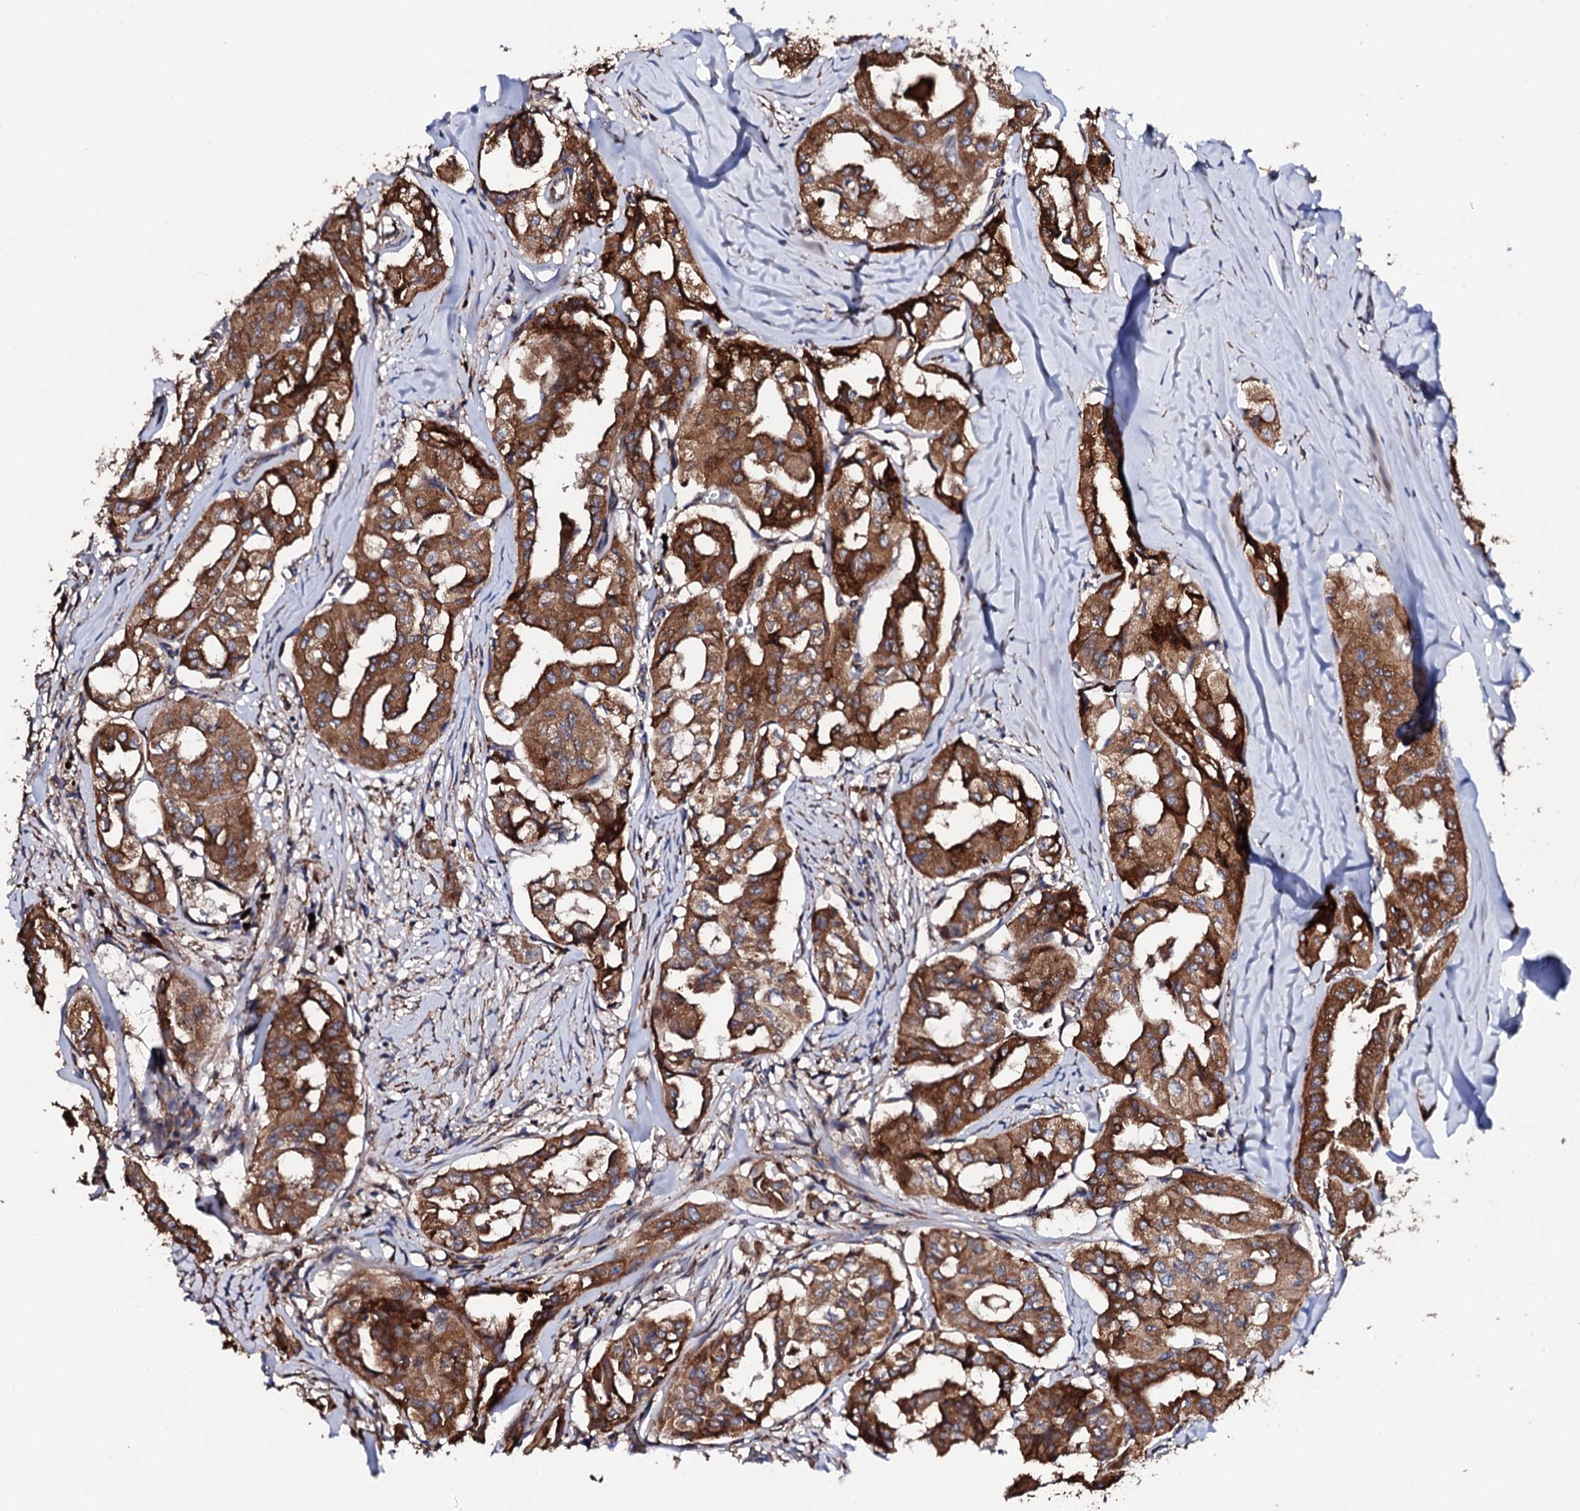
{"staining": {"intensity": "strong", "quantity": ">75%", "location": "cytoplasmic/membranous"}, "tissue": "thyroid cancer", "cell_type": "Tumor cells", "image_type": "cancer", "snomed": [{"axis": "morphology", "description": "Papillary adenocarcinoma, NOS"}, {"axis": "topography", "description": "Thyroid gland"}], "caption": "Thyroid cancer (papillary adenocarcinoma) stained with a protein marker shows strong staining in tumor cells.", "gene": "LIPT2", "patient": {"sex": "female", "age": 59}}